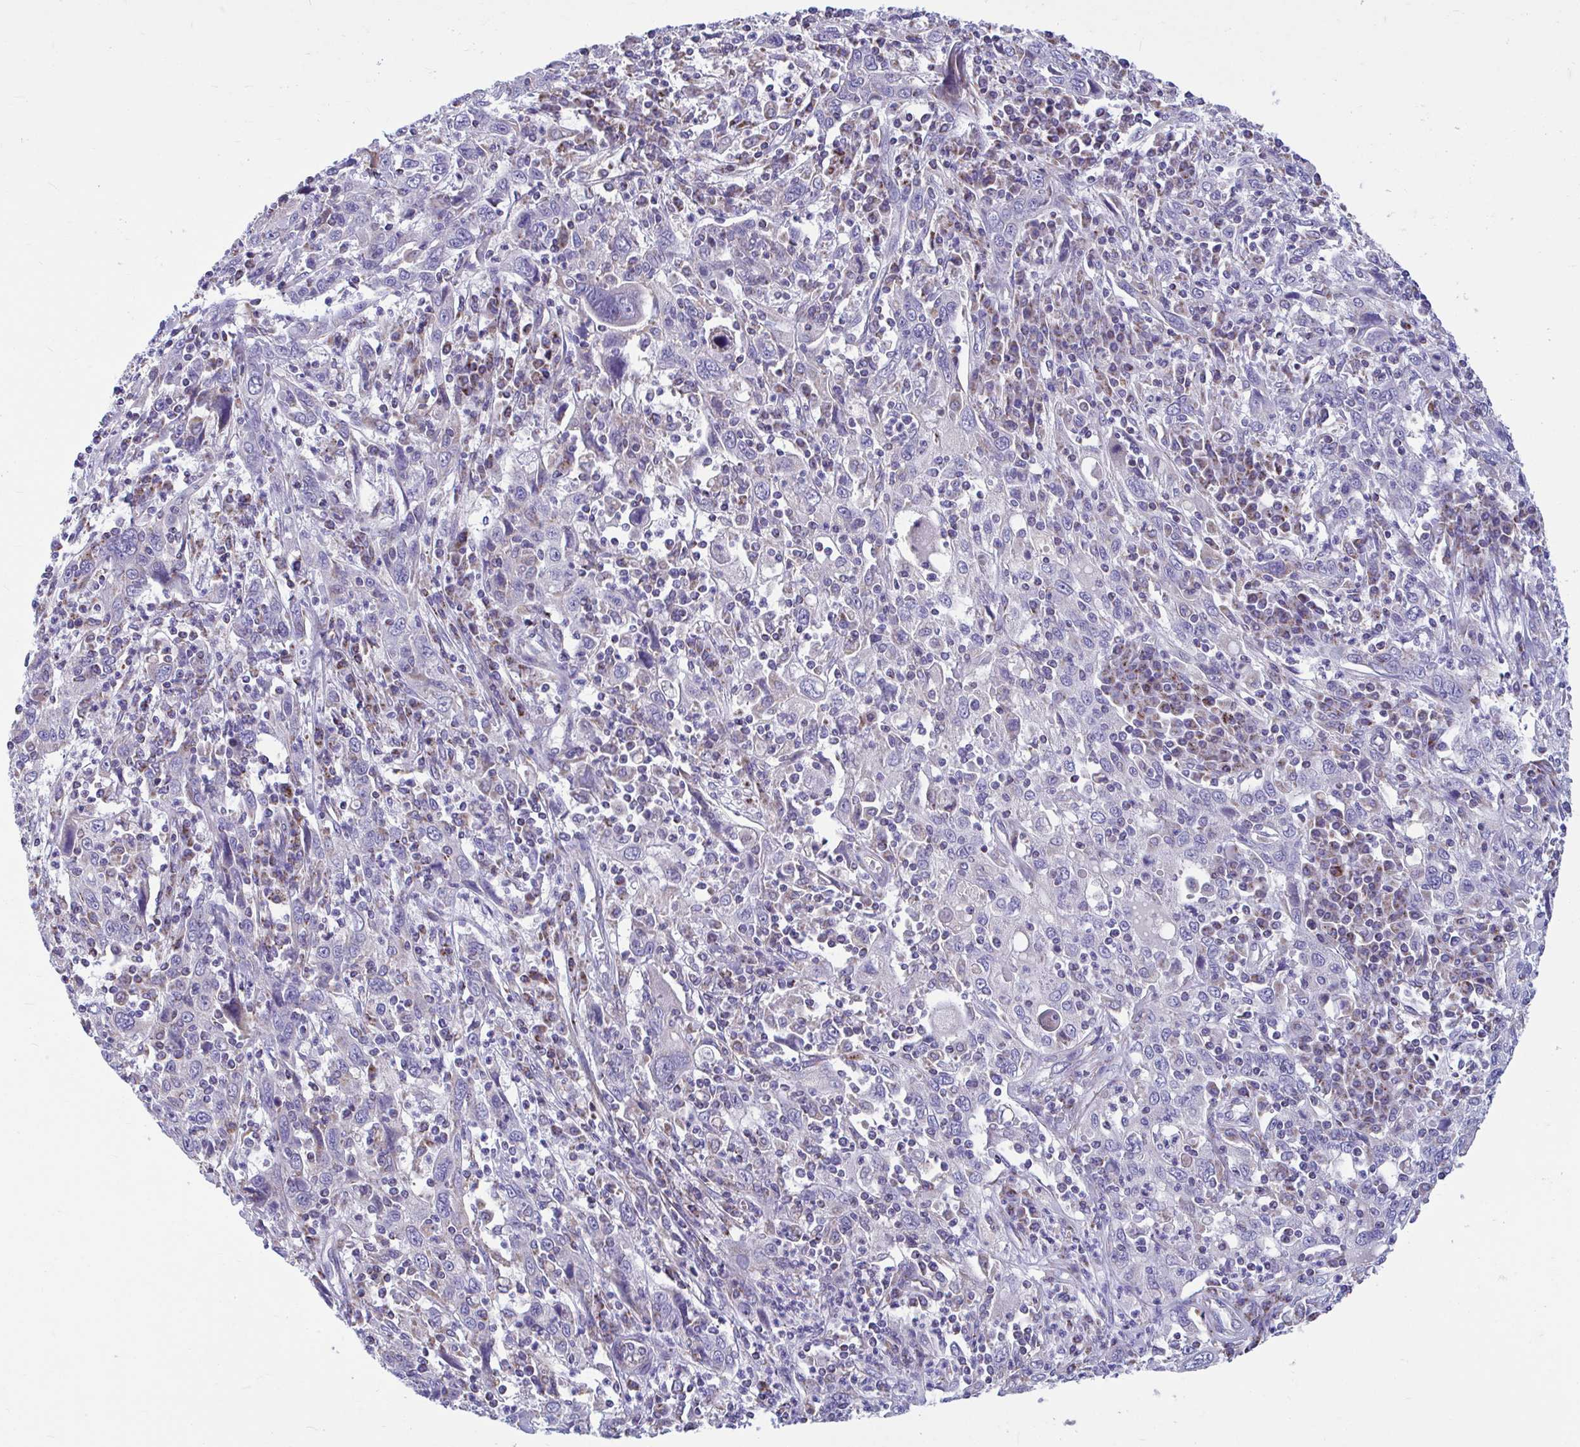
{"staining": {"intensity": "negative", "quantity": "none", "location": "none"}, "tissue": "cervical cancer", "cell_type": "Tumor cells", "image_type": "cancer", "snomed": [{"axis": "morphology", "description": "Squamous cell carcinoma, NOS"}, {"axis": "topography", "description": "Cervix"}], "caption": "Immunohistochemistry photomicrograph of cervical squamous cell carcinoma stained for a protein (brown), which demonstrates no positivity in tumor cells. Brightfield microscopy of IHC stained with DAB (3,3'-diaminobenzidine) (brown) and hematoxylin (blue), captured at high magnification.", "gene": "OR13A1", "patient": {"sex": "female", "age": 46}}